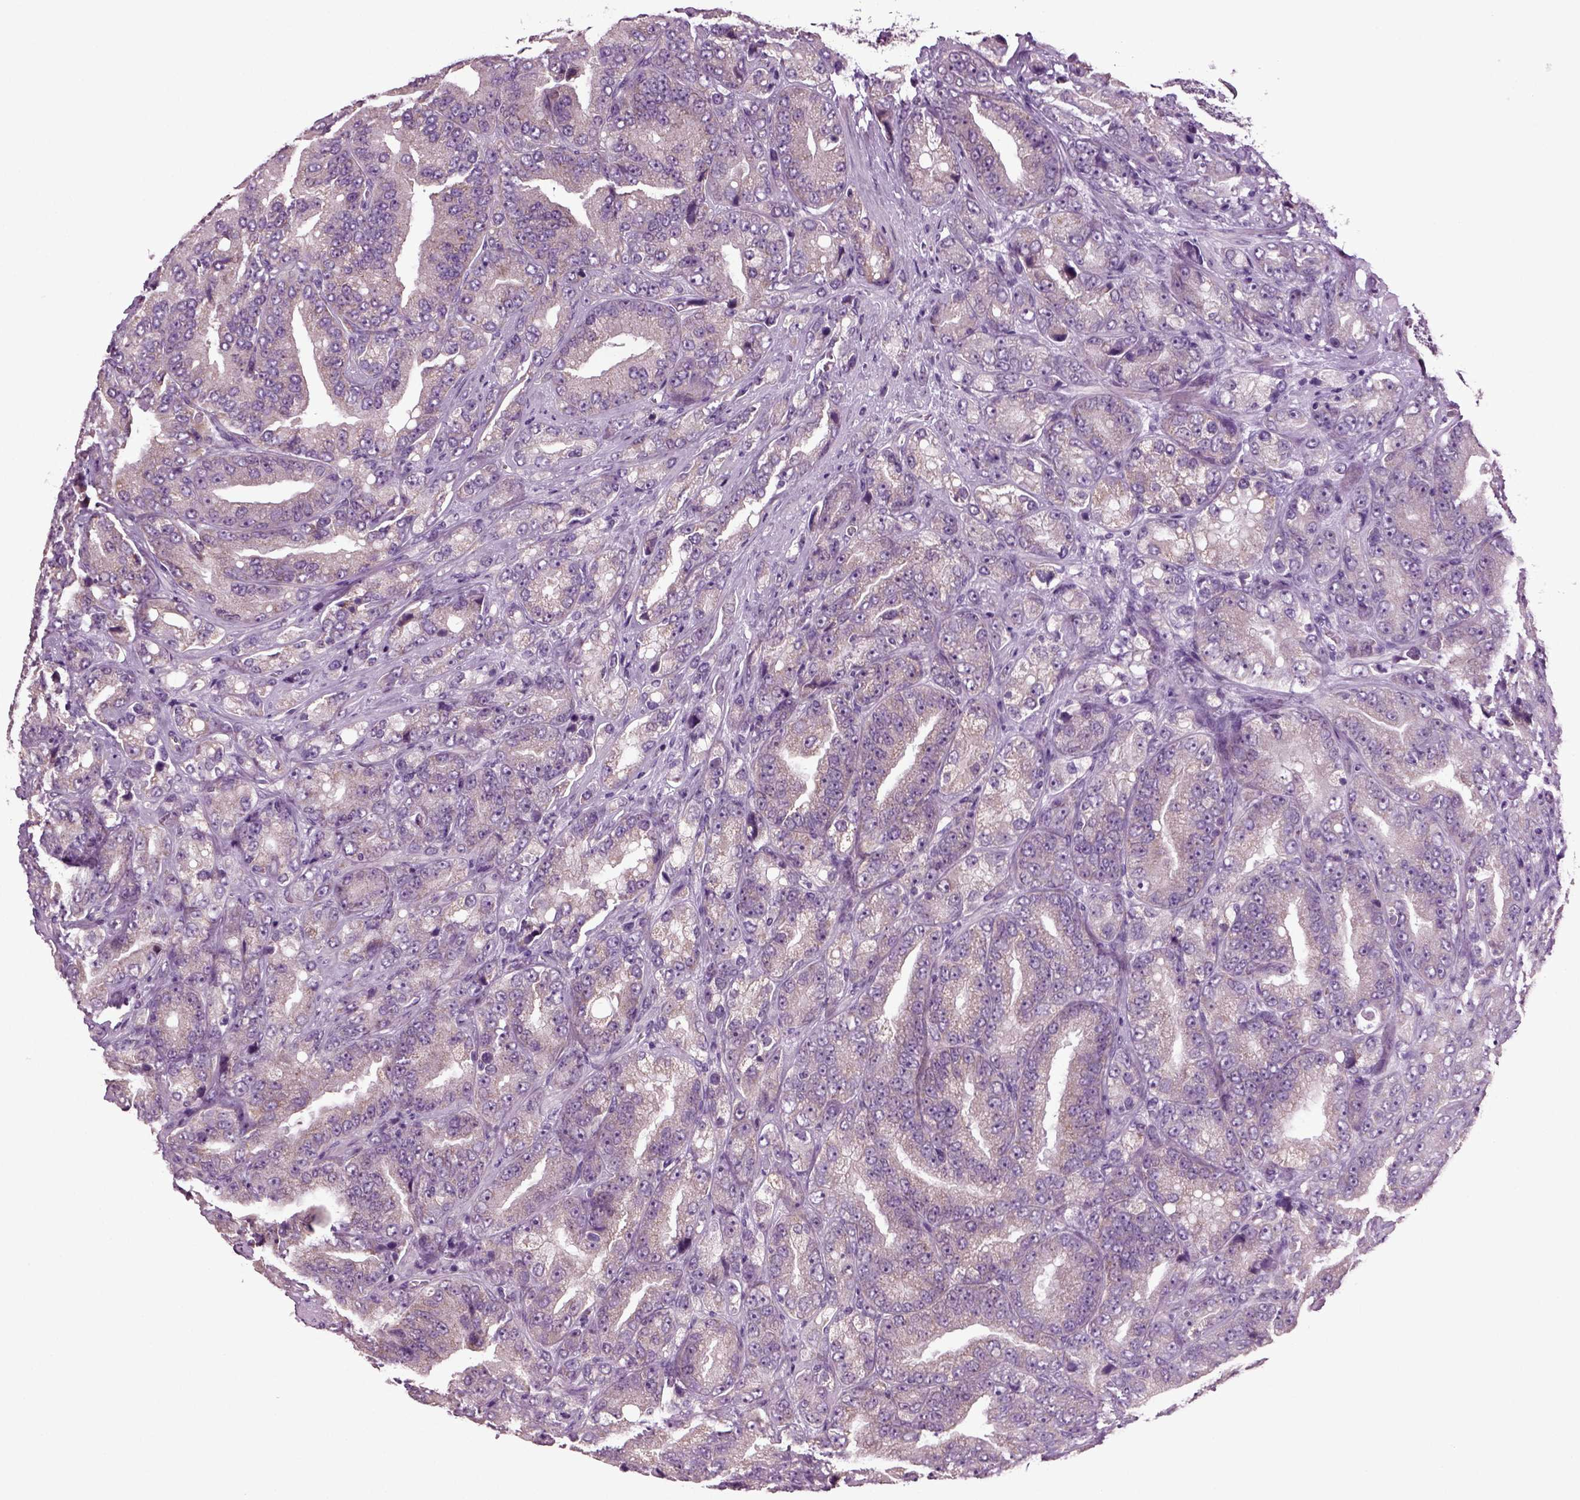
{"staining": {"intensity": "weak", "quantity": "<25%", "location": "cytoplasmic/membranous"}, "tissue": "prostate cancer", "cell_type": "Tumor cells", "image_type": "cancer", "snomed": [{"axis": "morphology", "description": "Adenocarcinoma, NOS"}, {"axis": "topography", "description": "Prostate"}], "caption": "DAB (3,3'-diaminobenzidine) immunohistochemical staining of prostate cancer shows no significant positivity in tumor cells. Nuclei are stained in blue.", "gene": "COL9A2", "patient": {"sex": "male", "age": 63}}